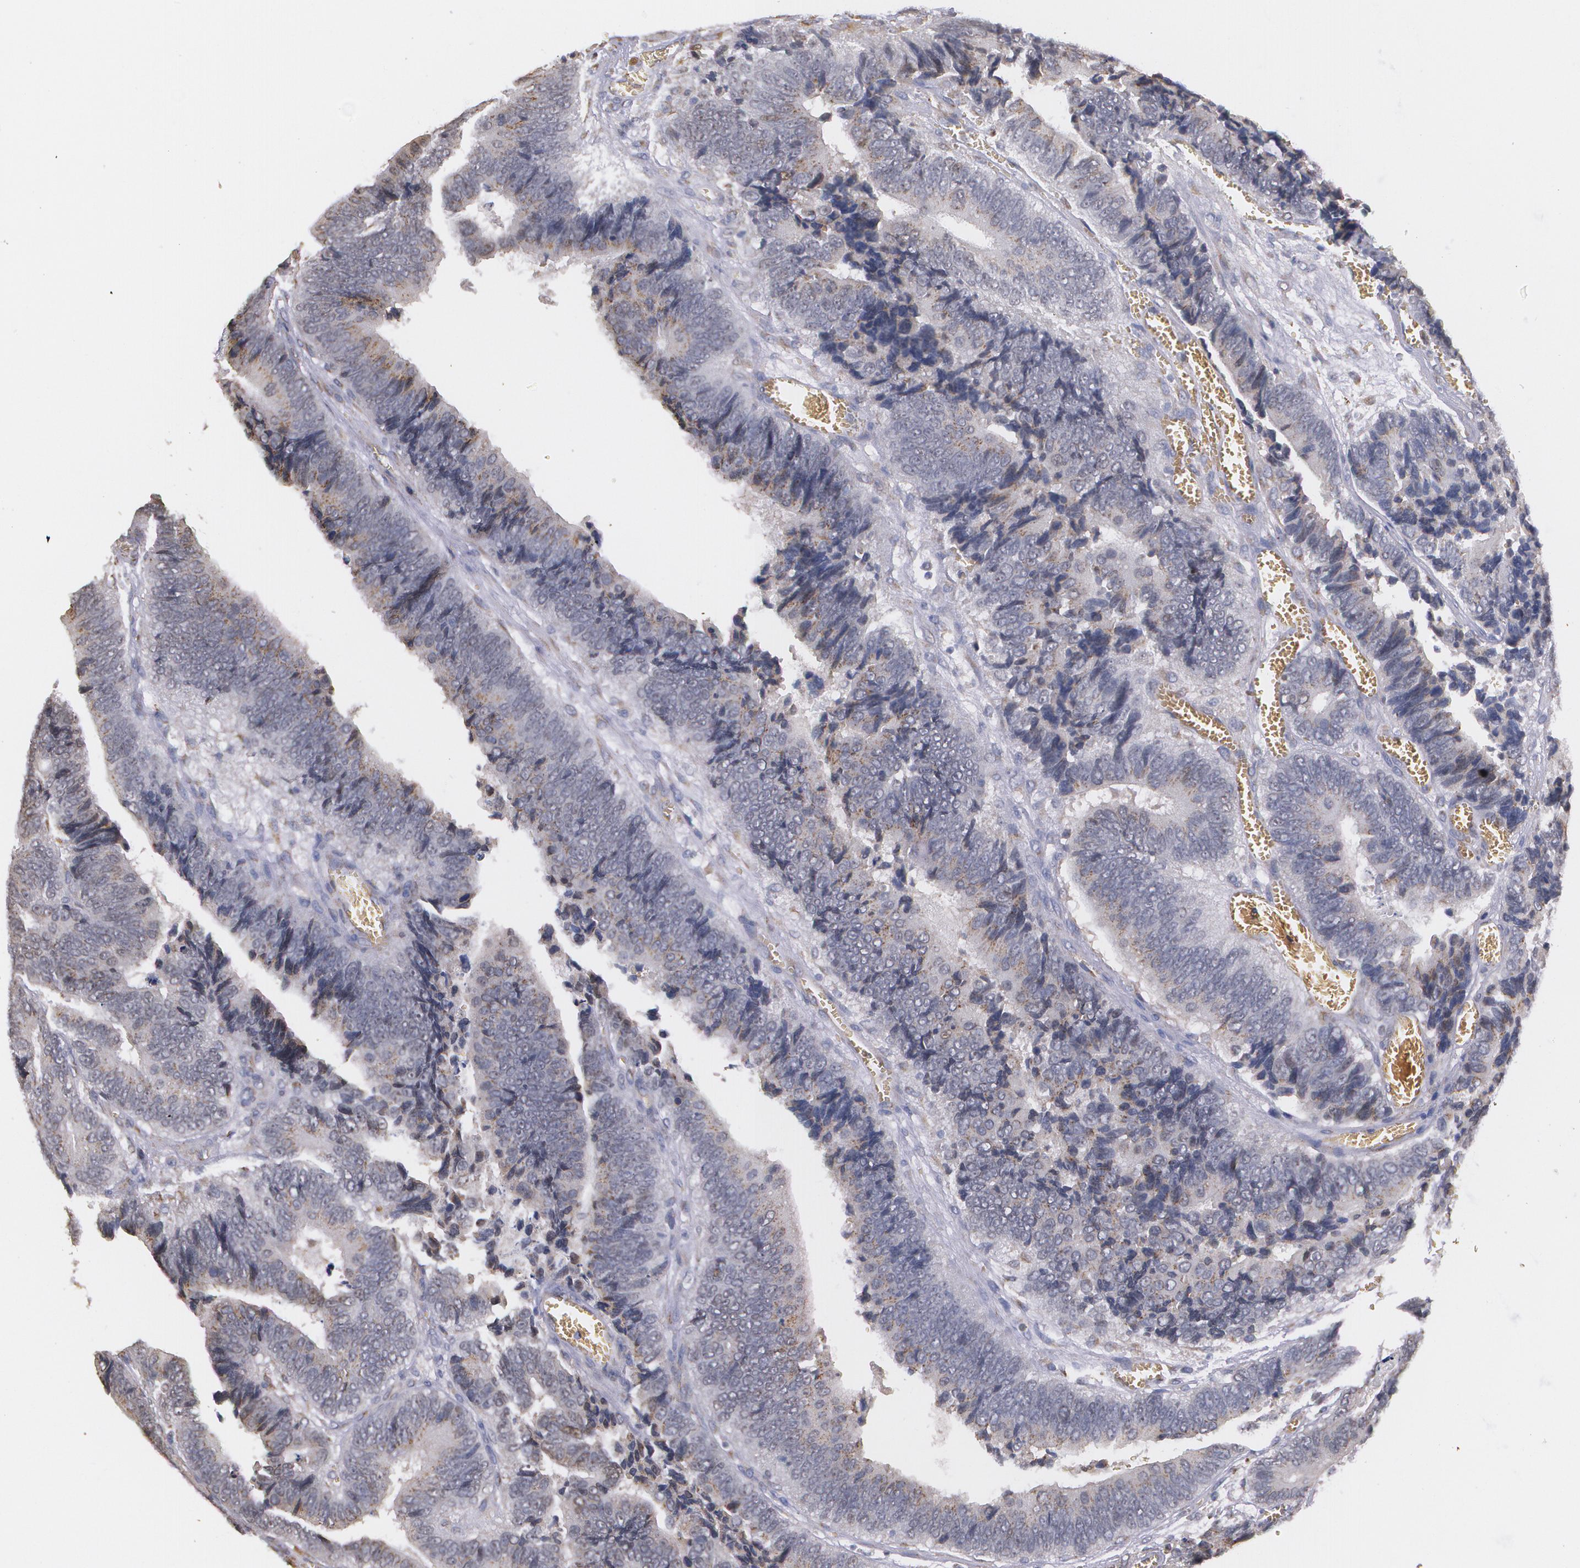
{"staining": {"intensity": "moderate", "quantity": ">75%", "location": "cytoplasmic/membranous"}, "tissue": "colorectal cancer", "cell_type": "Tumor cells", "image_type": "cancer", "snomed": [{"axis": "morphology", "description": "Adenocarcinoma, NOS"}, {"axis": "topography", "description": "Colon"}], "caption": "An image of colorectal cancer (adenocarcinoma) stained for a protein exhibits moderate cytoplasmic/membranous brown staining in tumor cells.", "gene": "ATF3", "patient": {"sex": "male", "age": 72}}